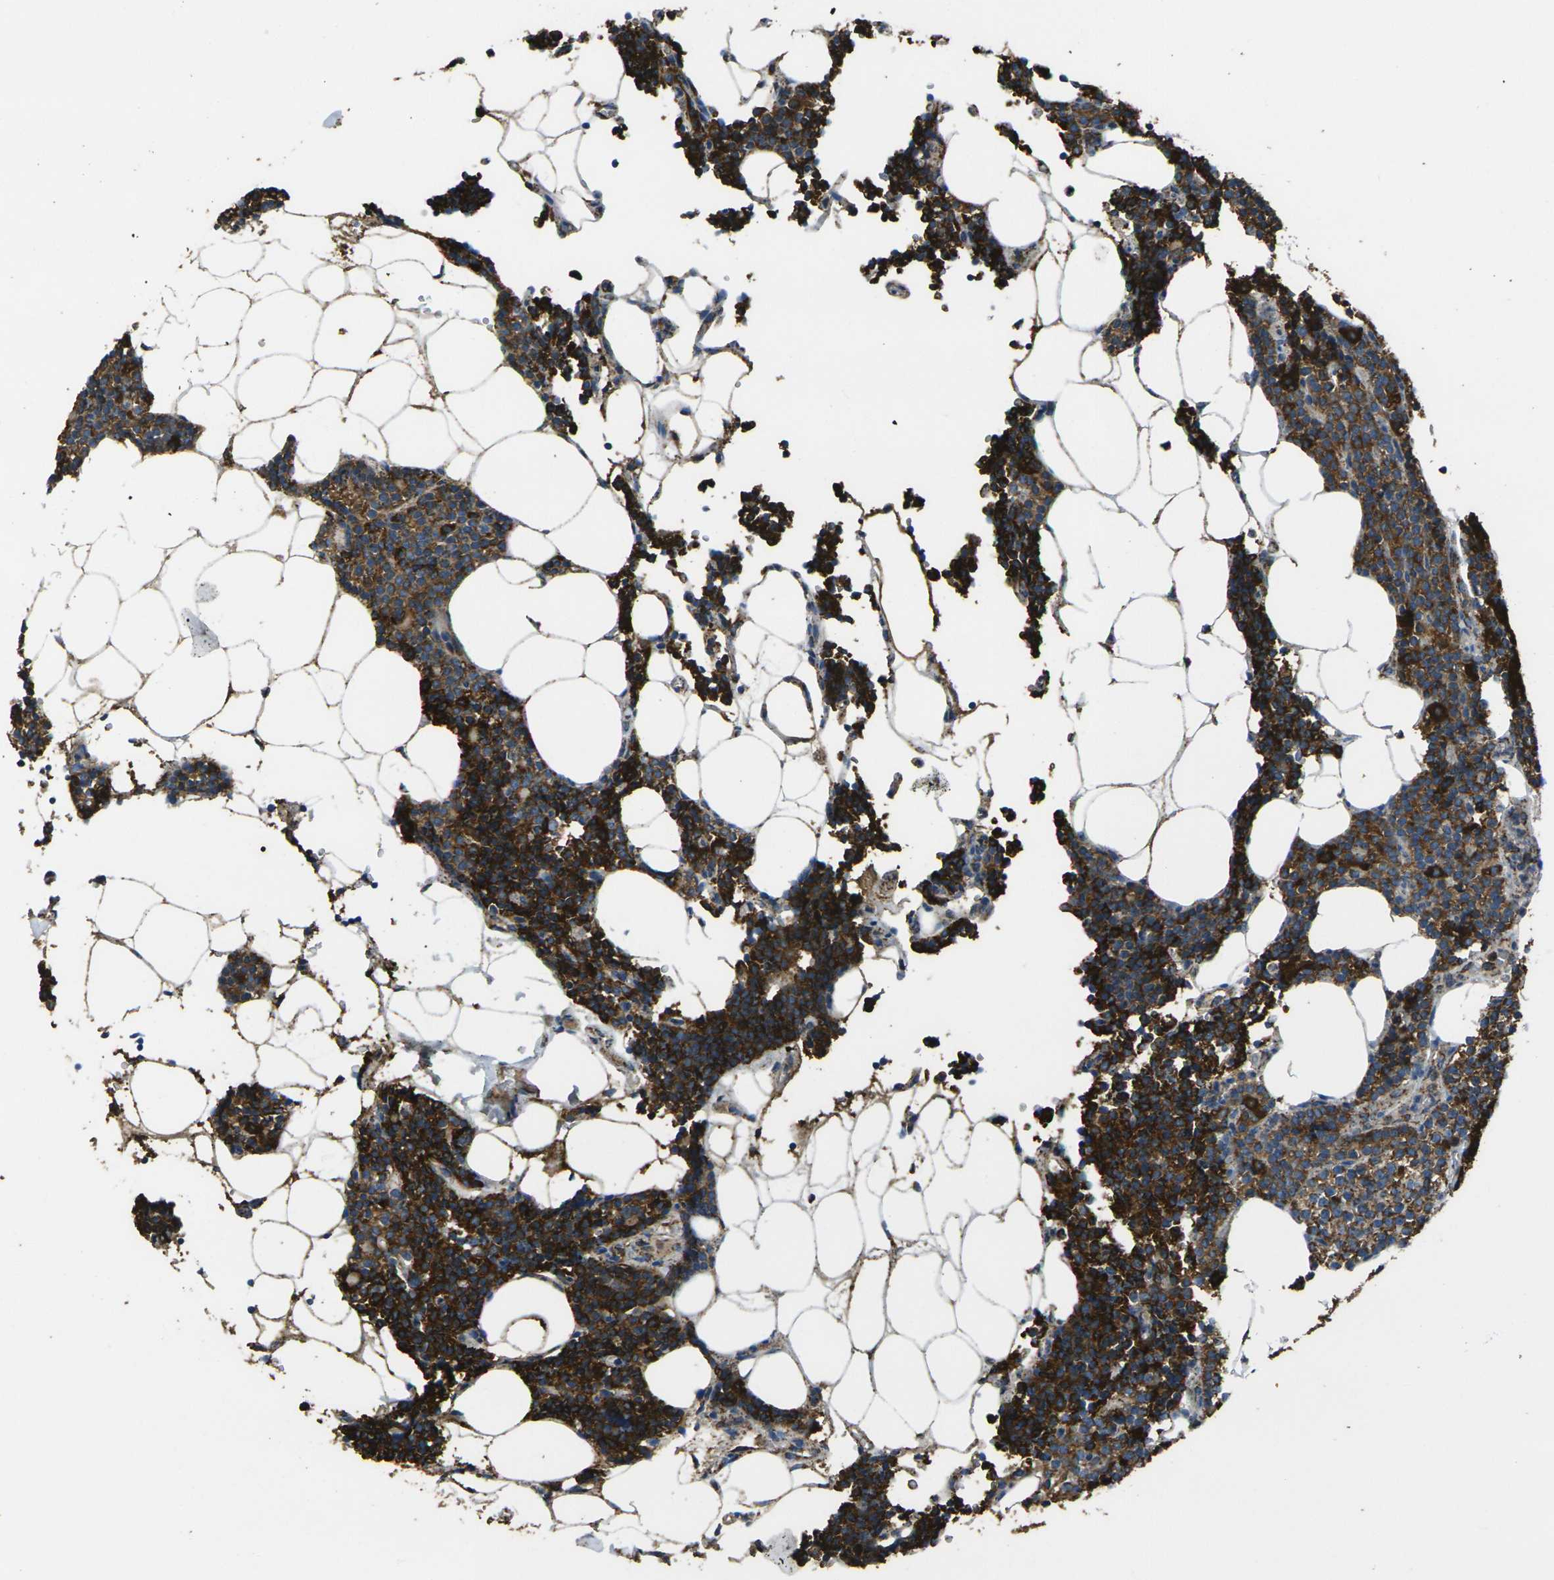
{"staining": {"intensity": "strong", "quantity": ">75%", "location": "cytoplasmic/membranous"}, "tissue": "parathyroid gland", "cell_type": "Glandular cells", "image_type": "normal", "snomed": [{"axis": "morphology", "description": "Normal tissue, NOS"}, {"axis": "morphology", "description": "Adenoma, NOS"}, {"axis": "topography", "description": "Parathyroid gland"}], "caption": "Glandular cells display strong cytoplasmic/membranous positivity in about >75% of cells in benign parathyroid gland.", "gene": "KLHL5", "patient": {"sex": "female", "age": 70}}